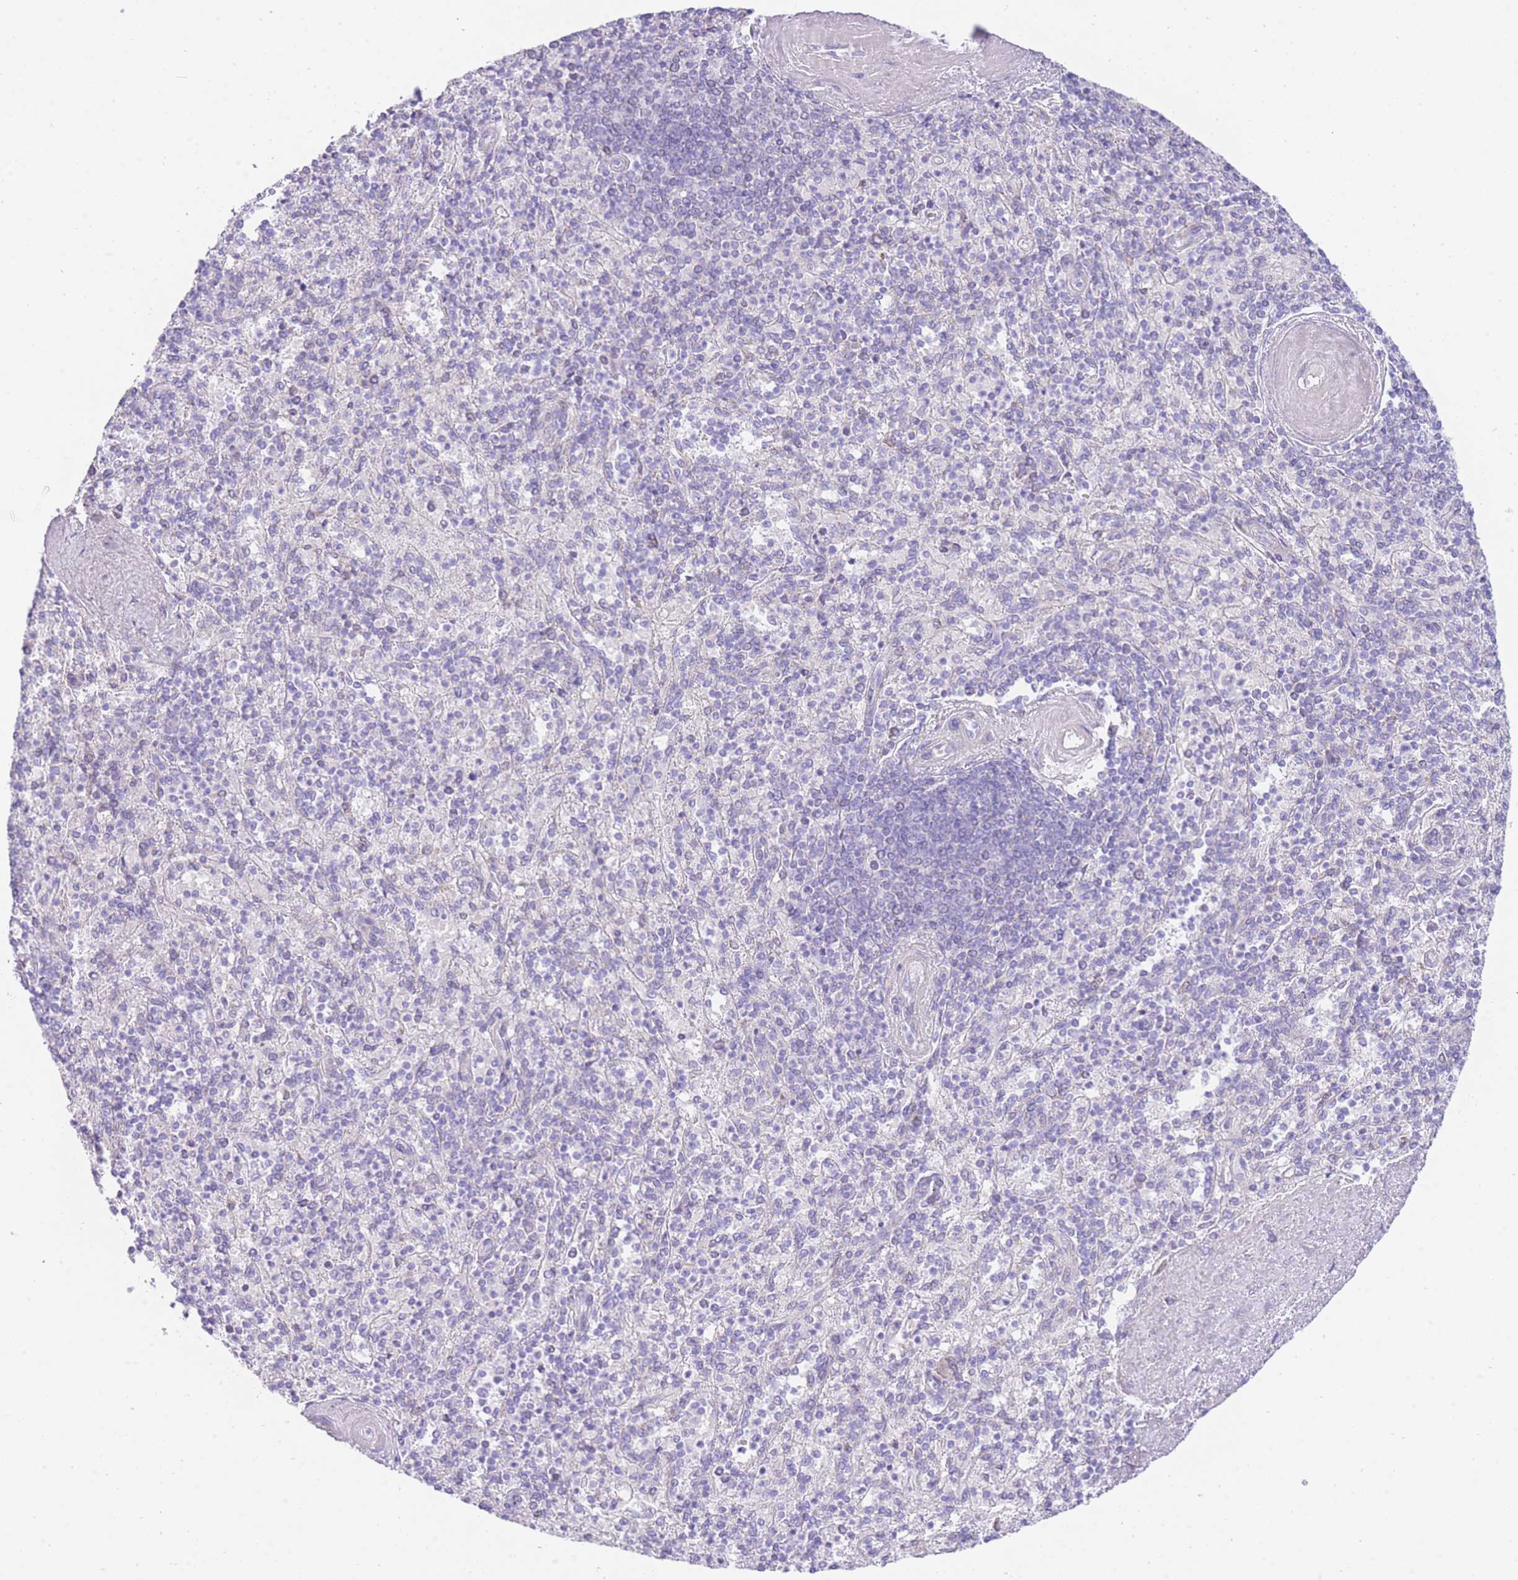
{"staining": {"intensity": "negative", "quantity": "none", "location": "none"}, "tissue": "spleen", "cell_type": "Cells in red pulp", "image_type": "normal", "snomed": [{"axis": "morphology", "description": "Normal tissue, NOS"}, {"axis": "topography", "description": "Spleen"}], "caption": "DAB (3,3'-diaminobenzidine) immunohistochemical staining of normal human spleen demonstrates no significant positivity in cells in red pulp. The staining is performed using DAB (3,3'-diaminobenzidine) brown chromogen with nuclei counter-stained in using hematoxylin.", "gene": "ACSM4", "patient": {"sex": "male", "age": 82}}